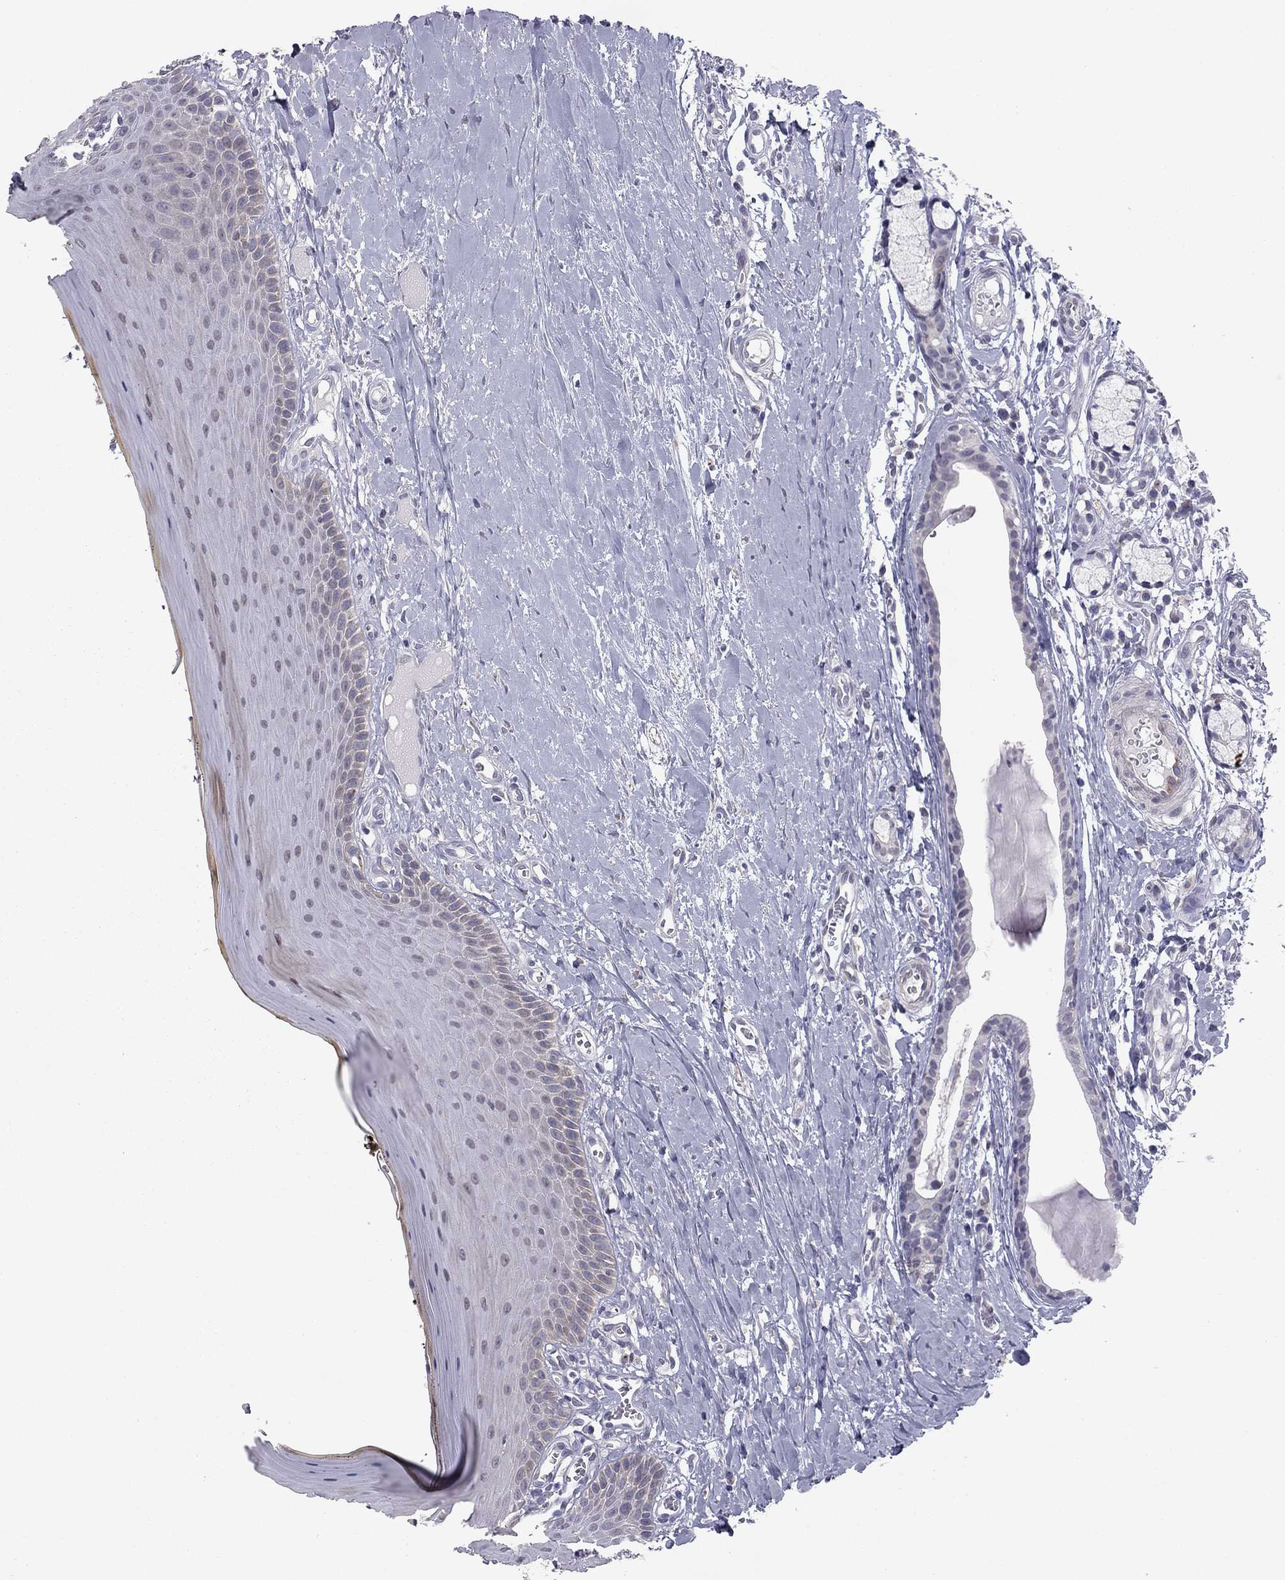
{"staining": {"intensity": "negative", "quantity": "none", "location": "none"}, "tissue": "oral mucosa", "cell_type": "Squamous epithelial cells", "image_type": "normal", "snomed": [{"axis": "morphology", "description": "Normal tissue, NOS"}, {"axis": "topography", "description": "Oral tissue"}], "caption": "Squamous epithelial cells show no significant protein expression in normal oral mucosa.", "gene": "PRRT2", "patient": {"sex": "female", "age": 43}}